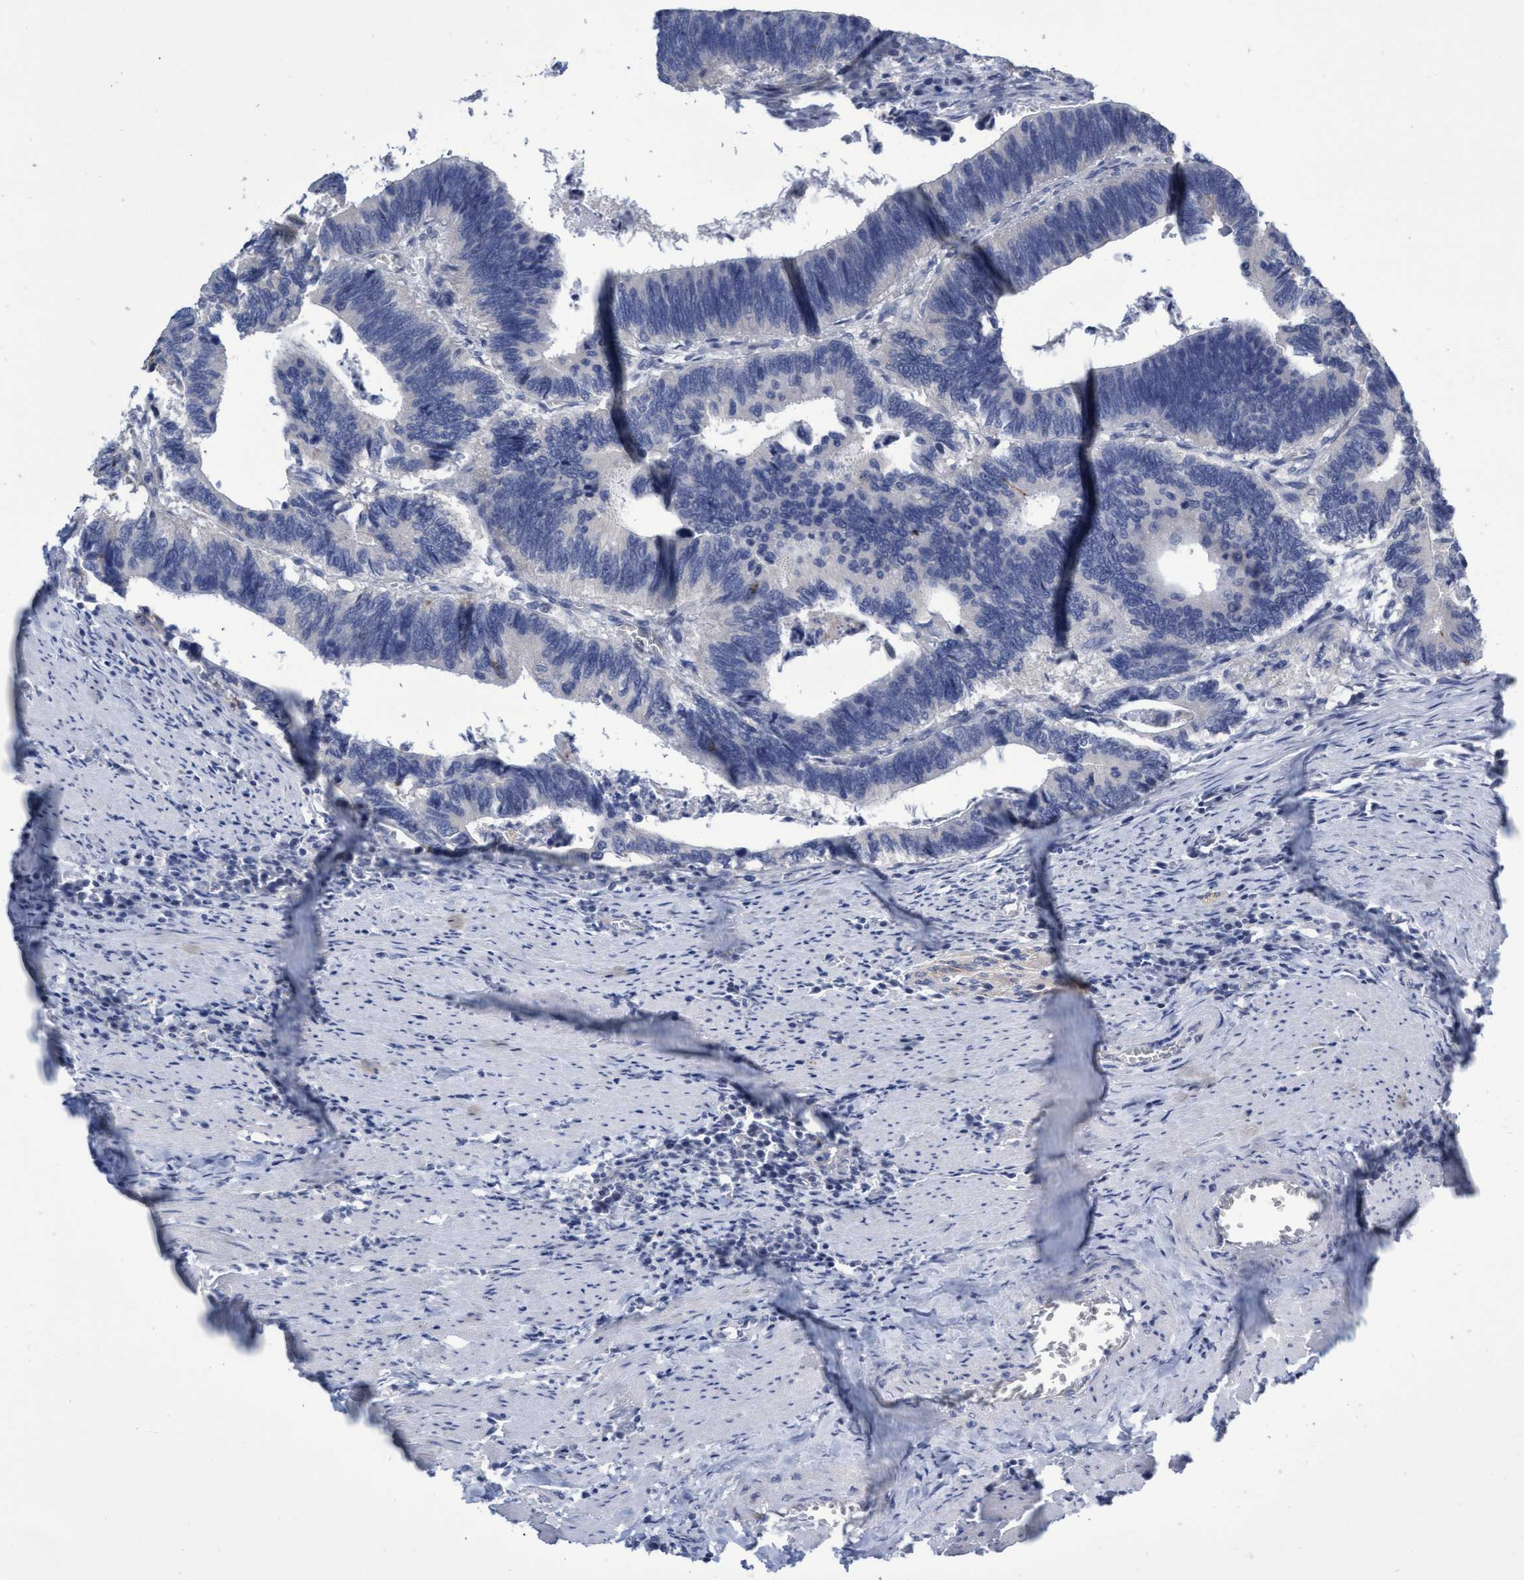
{"staining": {"intensity": "negative", "quantity": "none", "location": "none"}, "tissue": "colorectal cancer", "cell_type": "Tumor cells", "image_type": "cancer", "snomed": [{"axis": "morphology", "description": "Adenocarcinoma, NOS"}, {"axis": "topography", "description": "Colon"}], "caption": "IHC micrograph of colorectal adenocarcinoma stained for a protein (brown), which displays no staining in tumor cells.", "gene": "ABCF2", "patient": {"sex": "male", "age": 72}}